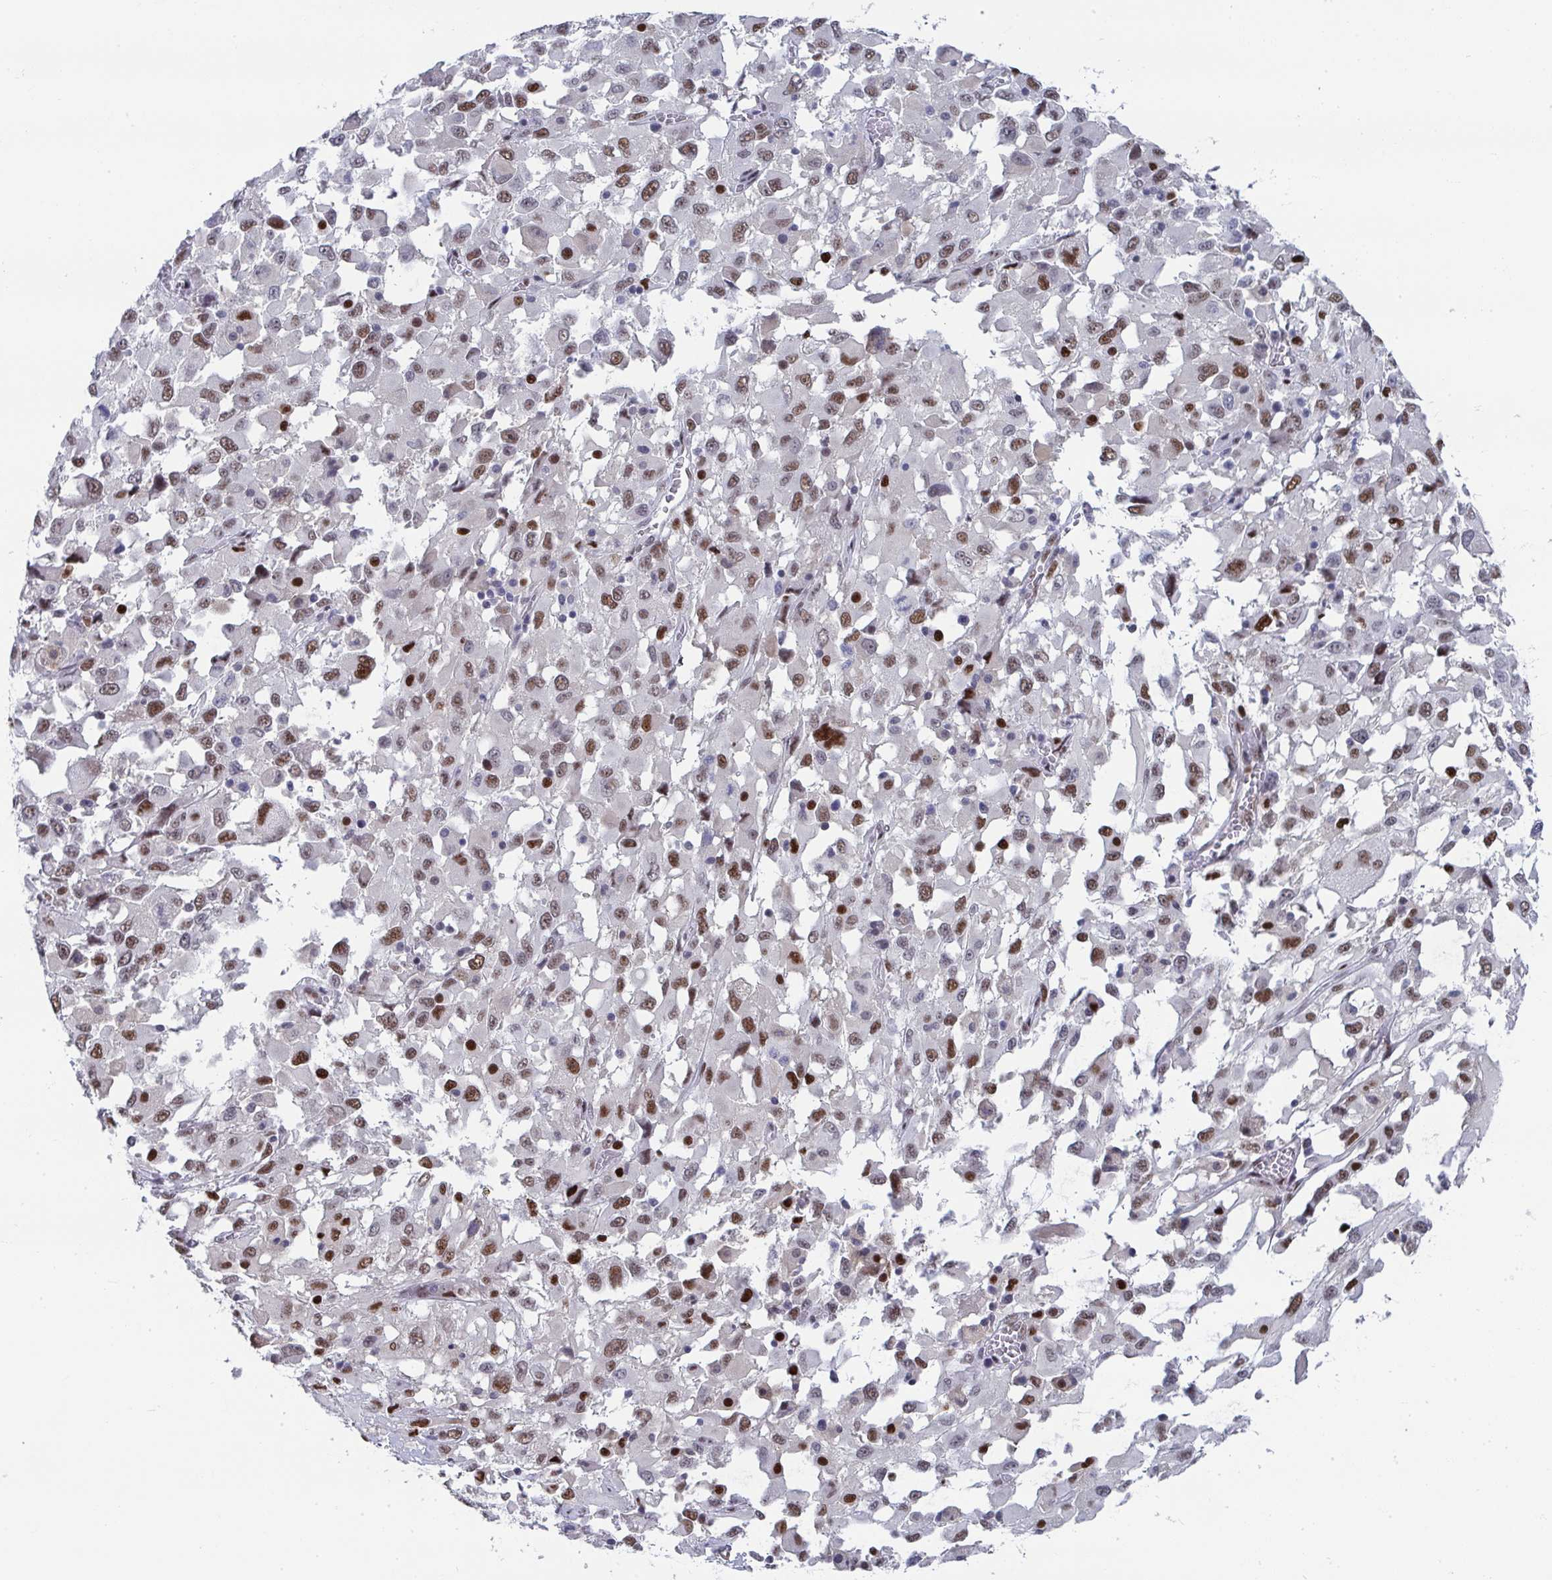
{"staining": {"intensity": "moderate", "quantity": ">75%", "location": "nuclear"}, "tissue": "melanoma", "cell_type": "Tumor cells", "image_type": "cancer", "snomed": [{"axis": "morphology", "description": "Malignant melanoma, Metastatic site"}, {"axis": "topography", "description": "Soft tissue"}], "caption": "This histopathology image exhibits immunohistochemistry (IHC) staining of human melanoma, with medium moderate nuclear positivity in approximately >75% of tumor cells.", "gene": "JDP2", "patient": {"sex": "male", "age": 50}}